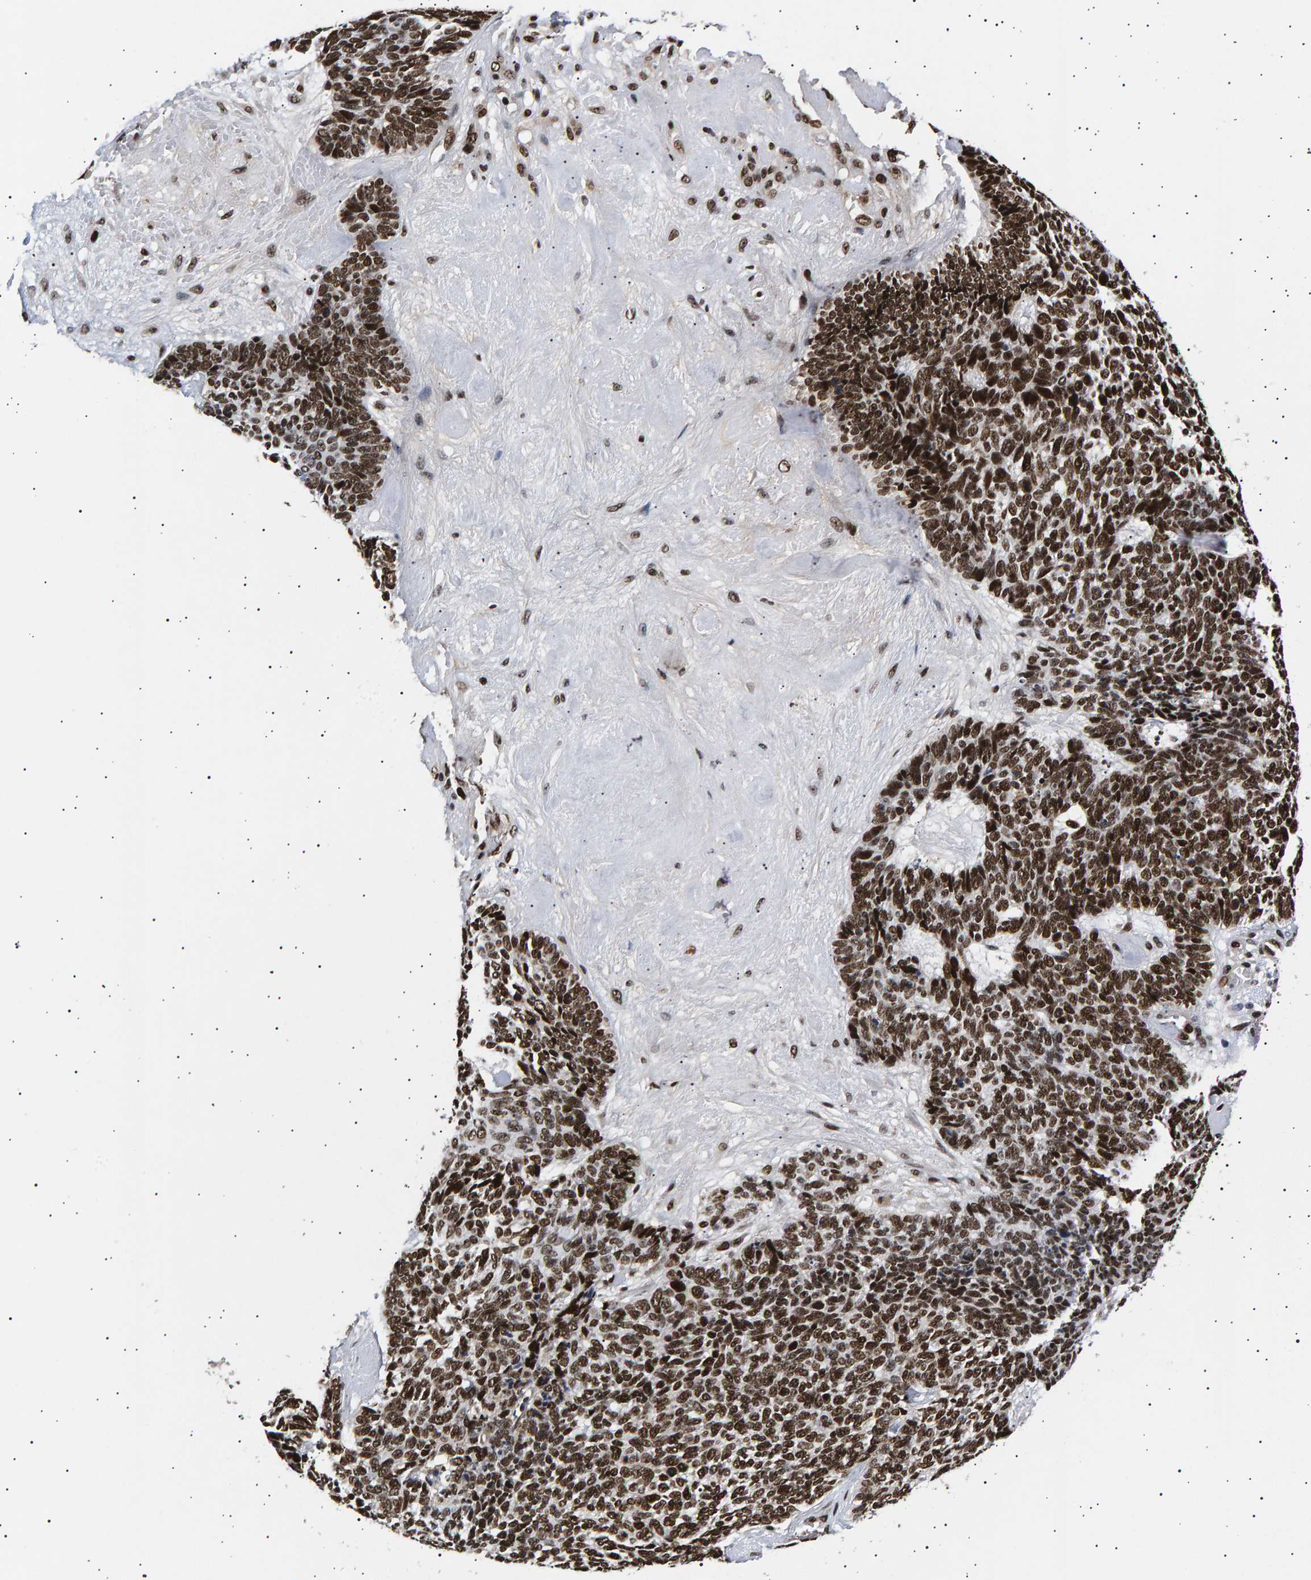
{"staining": {"intensity": "strong", "quantity": ">75%", "location": "nuclear"}, "tissue": "skin cancer", "cell_type": "Tumor cells", "image_type": "cancer", "snomed": [{"axis": "morphology", "description": "Basal cell carcinoma"}, {"axis": "topography", "description": "Skin"}], "caption": "Protein expression by immunohistochemistry demonstrates strong nuclear staining in about >75% of tumor cells in skin cancer (basal cell carcinoma).", "gene": "ANKRD40", "patient": {"sex": "female", "age": 84}}